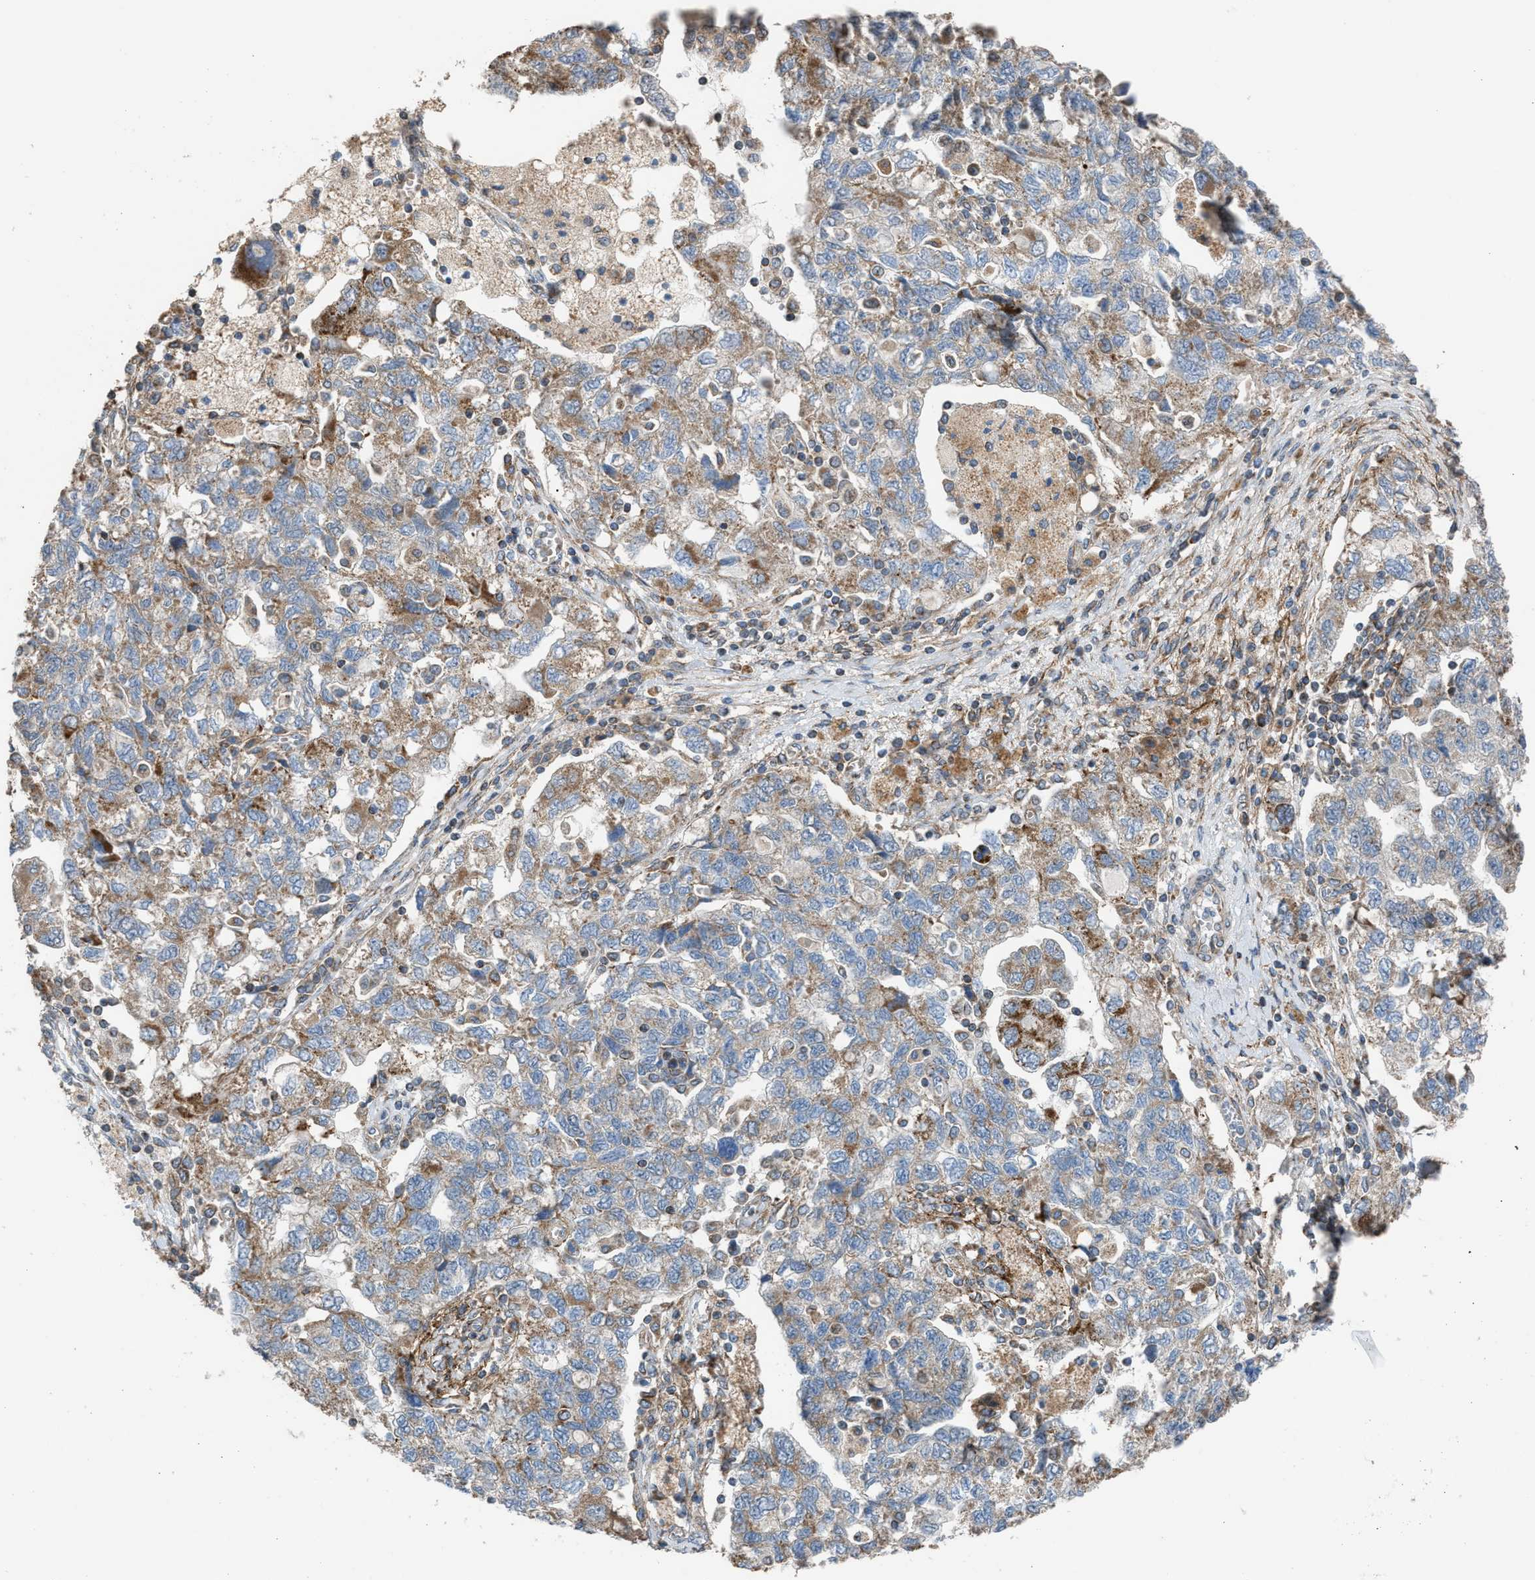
{"staining": {"intensity": "moderate", "quantity": "25%-75%", "location": "cytoplasmic/membranous"}, "tissue": "ovarian cancer", "cell_type": "Tumor cells", "image_type": "cancer", "snomed": [{"axis": "morphology", "description": "Carcinoma, NOS"}, {"axis": "morphology", "description": "Cystadenocarcinoma, serous, NOS"}, {"axis": "topography", "description": "Ovary"}], "caption": "Brown immunohistochemical staining in human ovarian cancer shows moderate cytoplasmic/membranous staining in approximately 25%-75% of tumor cells.", "gene": "SLC10A3", "patient": {"sex": "female", "age": 69}}